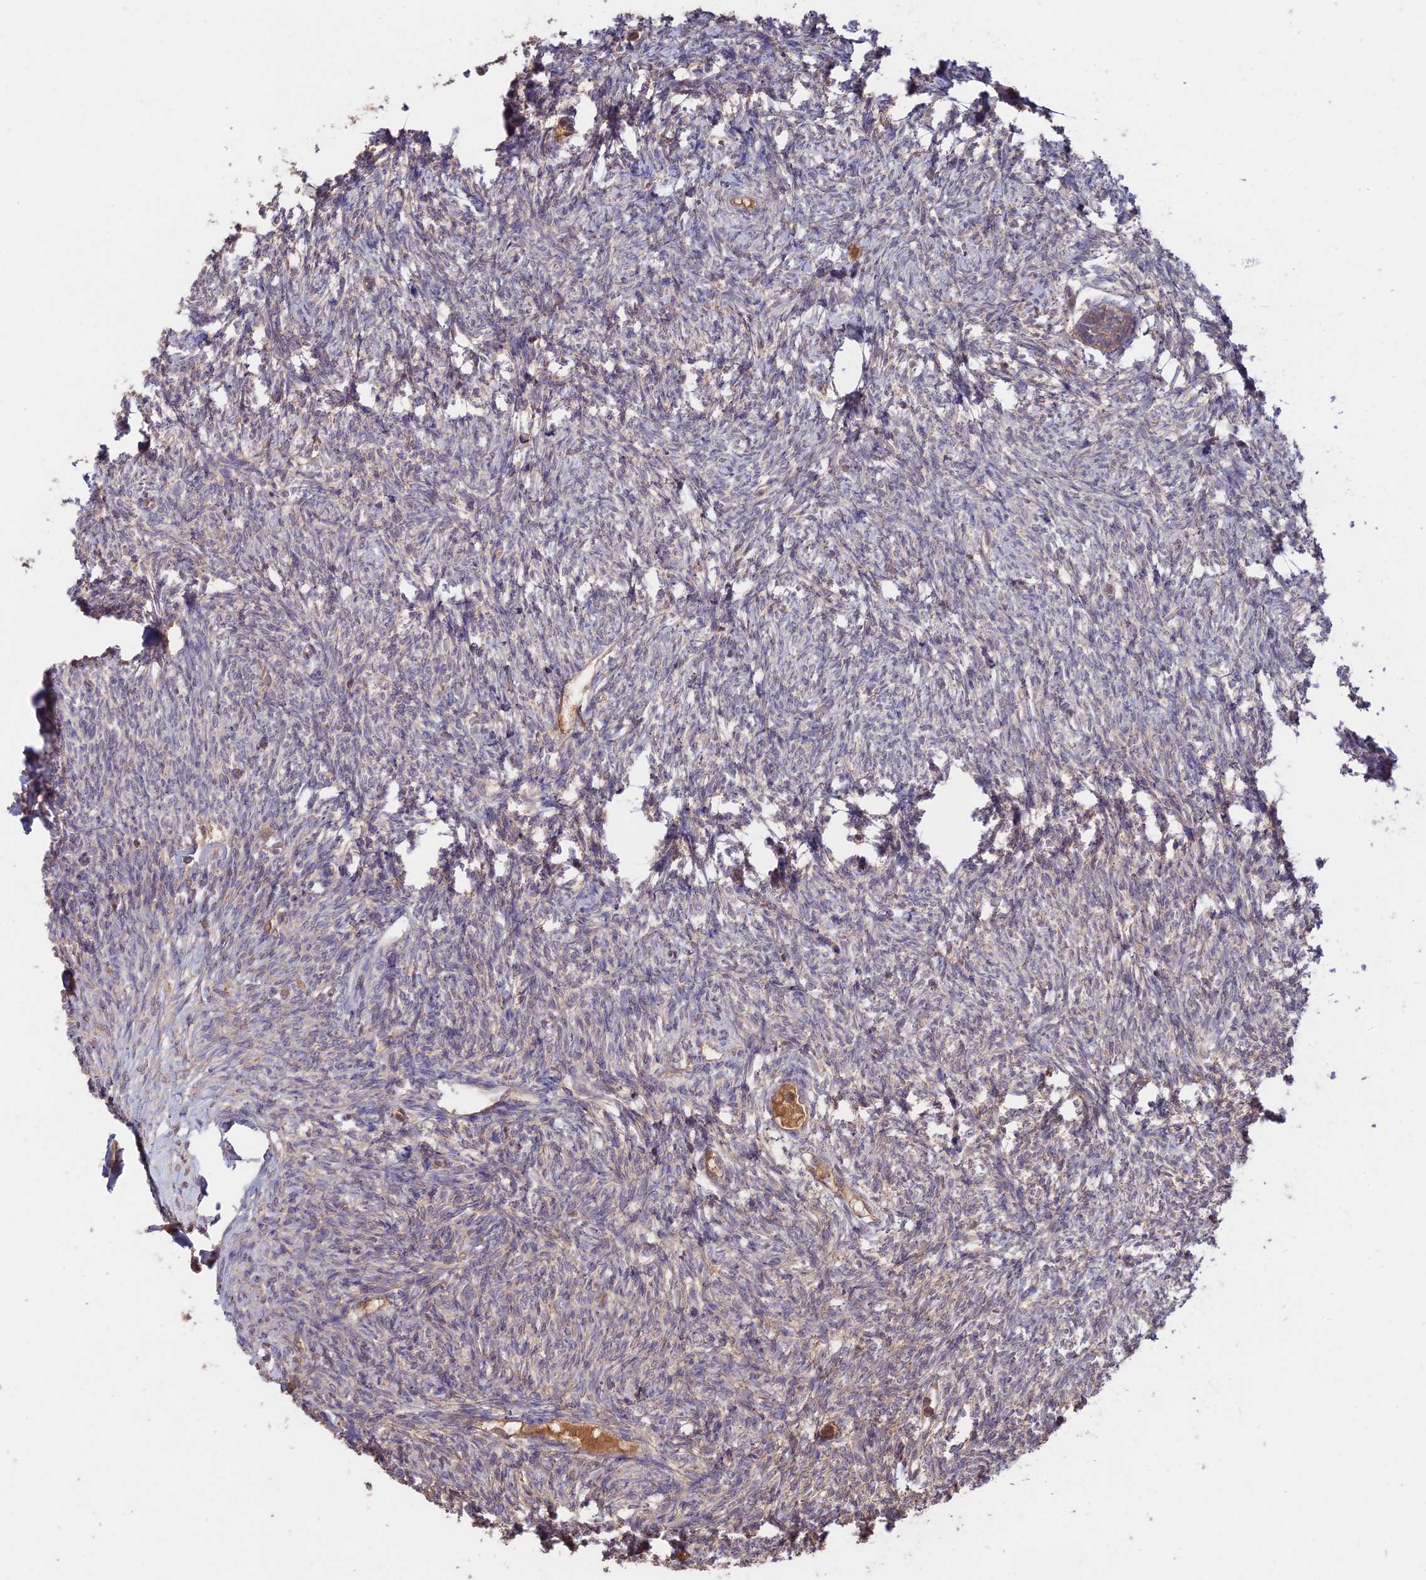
{"staining": {"intensity": "weak", "quantity": ">75%", "location": "cytoplasmic/membranous"}, "tissue": "ovary", "cell_type": "Follicle cells", "image_type": "normal", "snomed": [{"axis": "morphology", "description": "Normal tissue, NOS"}, {"axis": "morphology", "description": "Cyst, NOS"}, {"axis": "topography", "description": "Ovary"}], "caption": "Human ovary stained for a protein (brown) exhibits weak cytoplasmic/membranous positive expression in about >75% of follicle cells.", "gene": "CLCF1", "patient": {"sex": "female", "age": 33}}